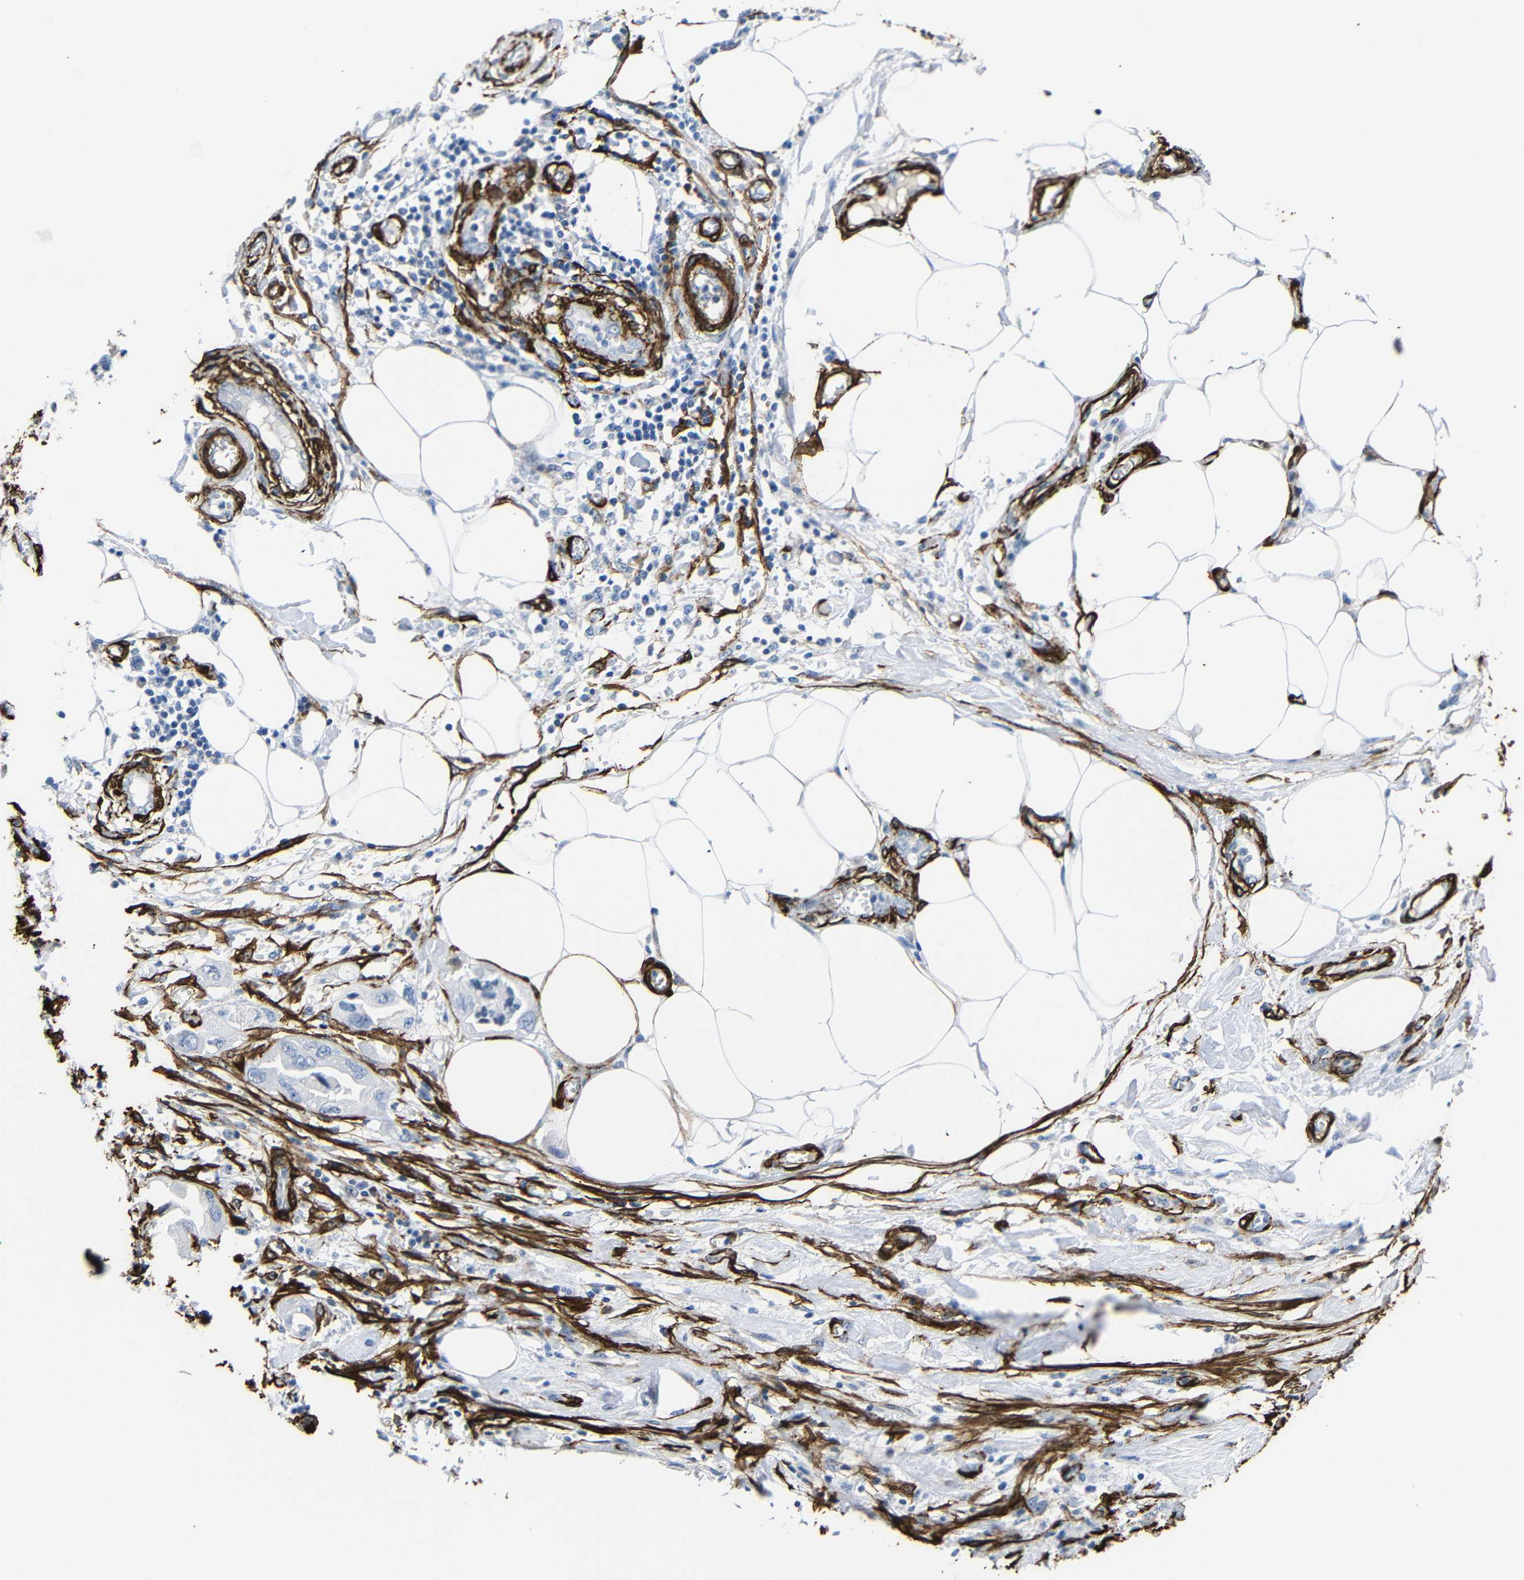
{"staining": {"intensity": "negative", "quantity": "none", "location": "none"}, "tissue": "endometrial cancer", "cell_type": "Tumor cells", "image_type": "cancer", "snomed": [{"axis": "morphology", "description": "Adenocarcinoma, NOS"}, {"axis": "topography", "description": "Endometrium"}], "caption": "A histopathology image of endometrial cancer (adenocarcinoma) stained for a protein exhibits no brown staining in tumor cells. (DAB IHC visualized using brightfield microscopy, high magnification).", "gene": "ACTA2", "patient": {"sex": "female", "age": 67}}